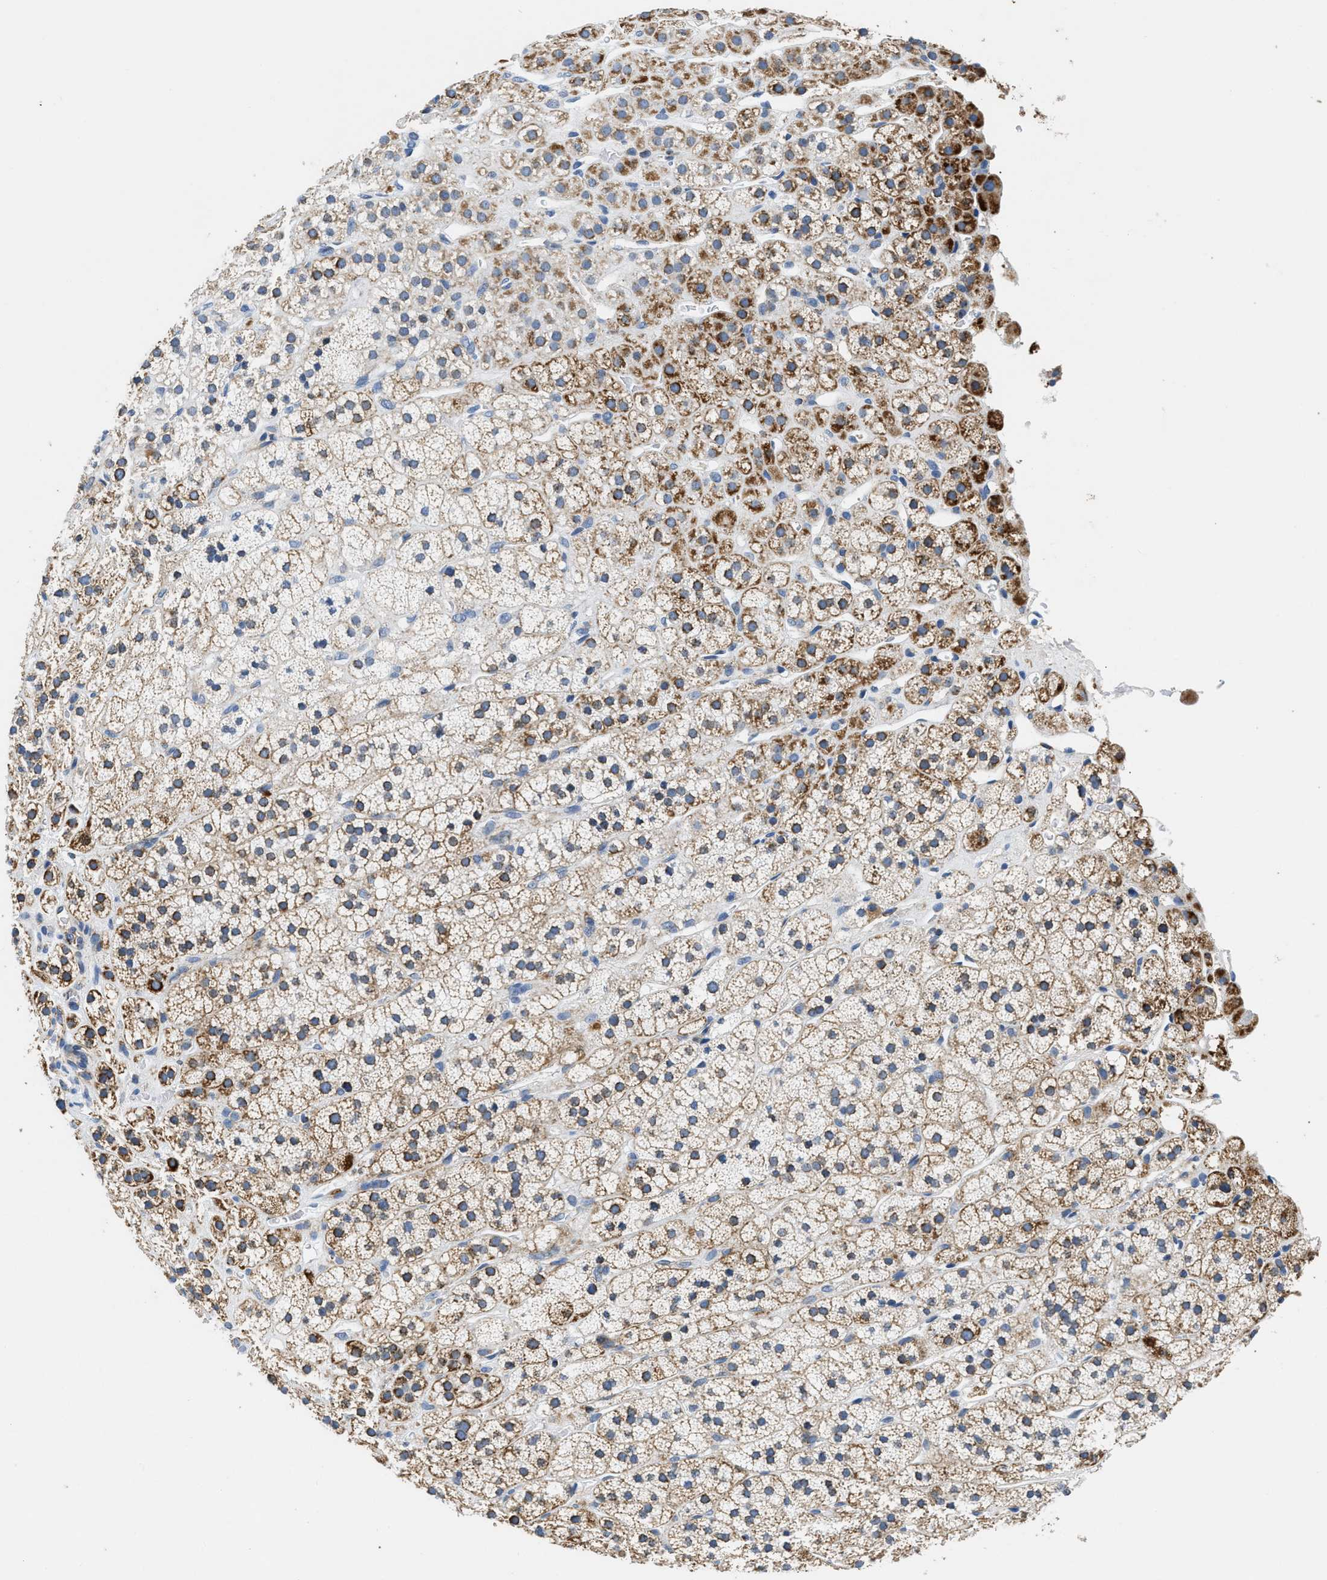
{"staining": {"intensity": "moderate", "quantity": ">75%", "location": "cytoplasmic/membranous"}, "tissue": "adrenal gland", "cell_type": "Glandular cells", "image_type": "normal", "snomed": [{"axis": "morphology", "description": "Normal tissue, NOS"}, {"axis": "topography", "description": "Adrenal gland"}], "caption": "Benign adrenal gland exhibits moderate cytoplasmic/membranous positivity in approximately >75% of glandular cells (Stains: DAB (3,3'-diaminobenzidine) in brown, nuclei in blue, Microscopy: brightfield microscopy at high magnification)..", "gene": "SFXN1", "patient": {"sex": "male", "age": 56}}